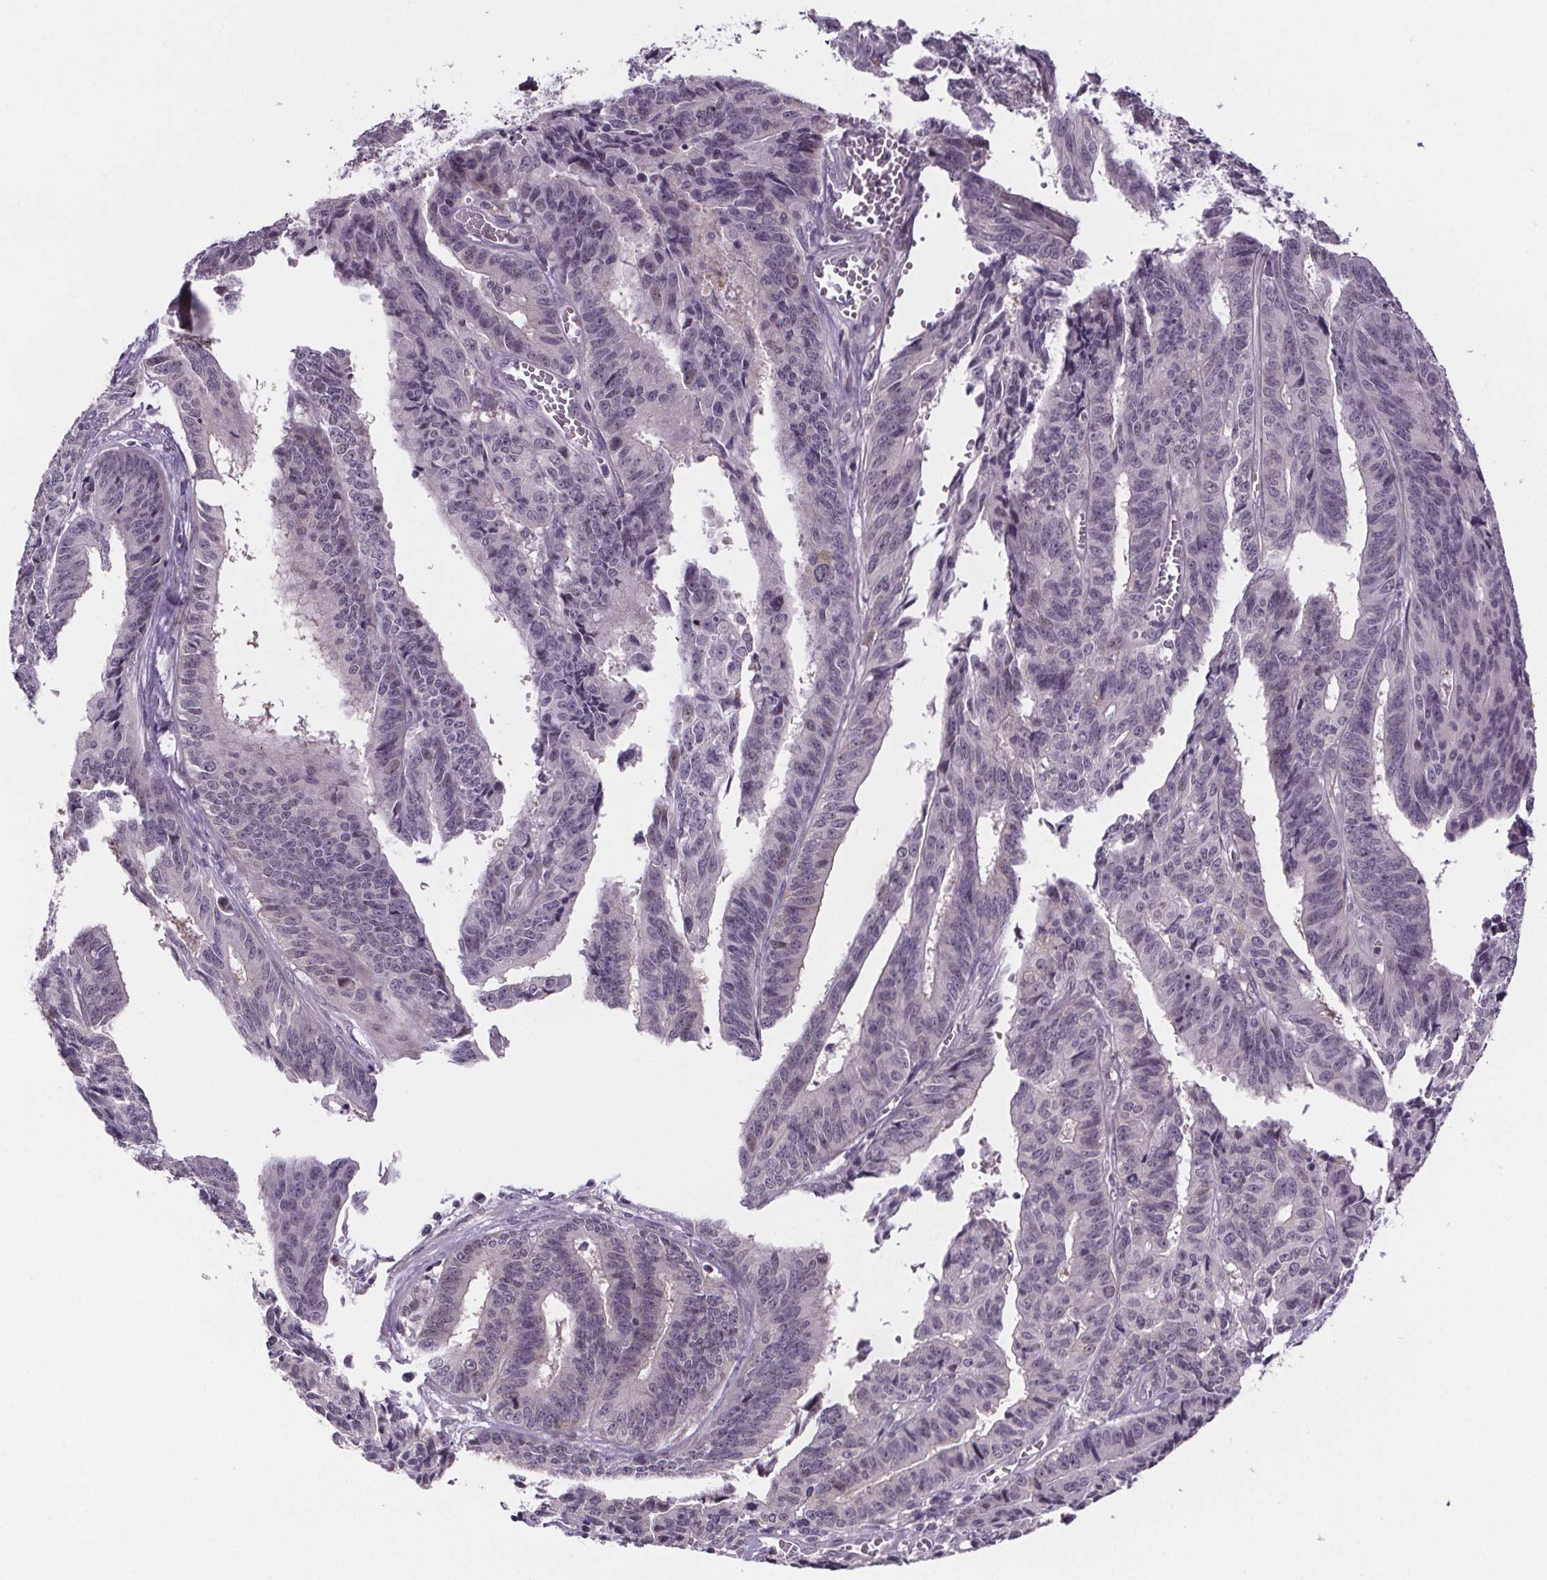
{"staining": {"intensity": "negative", "quantity": "none", "location": "none"}, "tissue": "endometrial cancer", "cell_type": "Tumor cells", "image_type": "cancer", "snomed": [{"axis": "morphology", "description": "Adenocarcinoma, NOS"}, {"axis": "topography", "description": "Endometrium"}], "caption": "The immunohistochemistry (IHC) image has no significant positivity in tumor cells of endometrial adenocarcinoma tissue.", "gene": "TTC12", "patient": {"sex": "female", "age": 65}}